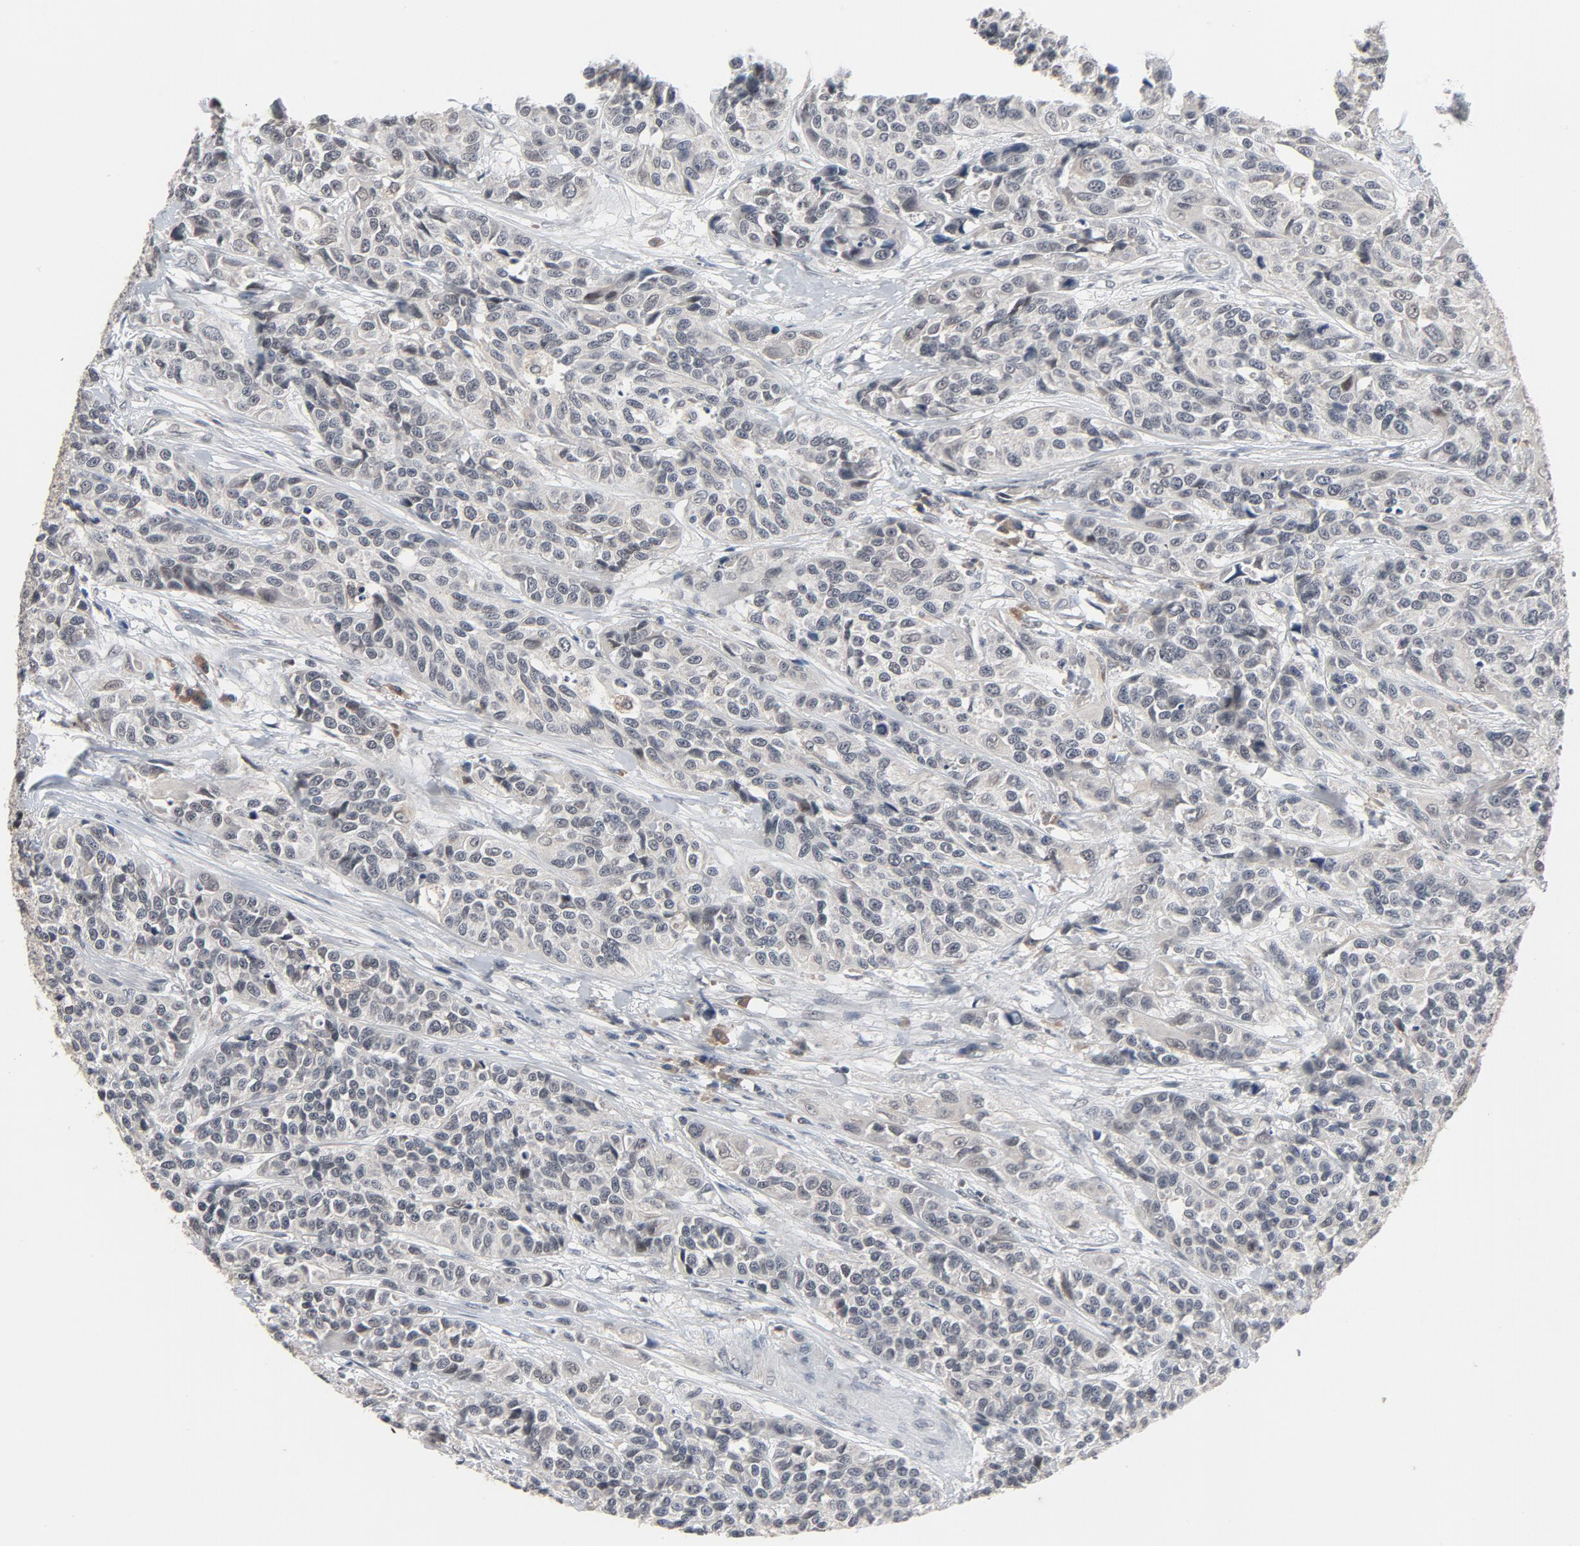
{"staining": {"intensity": "negative", "quantity": "none", "location": "none"}, "tissue": "urothelial cancer", "cell_type": "Tumor cells", "image_type": "cancer", "snomed": [{"axis": "morphology", "description": "Urothelial carcinoma, High grade"}, {"axis": "topography", "description": "Urinary bladder"}], "caption": "High power microscopy image of an IHC histopathology image of high-grade urothelial carcinoma, revealing no significant staining in tumor cells. (IHC, brightfield microscopy, high magnification).", "gene": "MT3", "patient": {"sex": "female", "age": 81}}